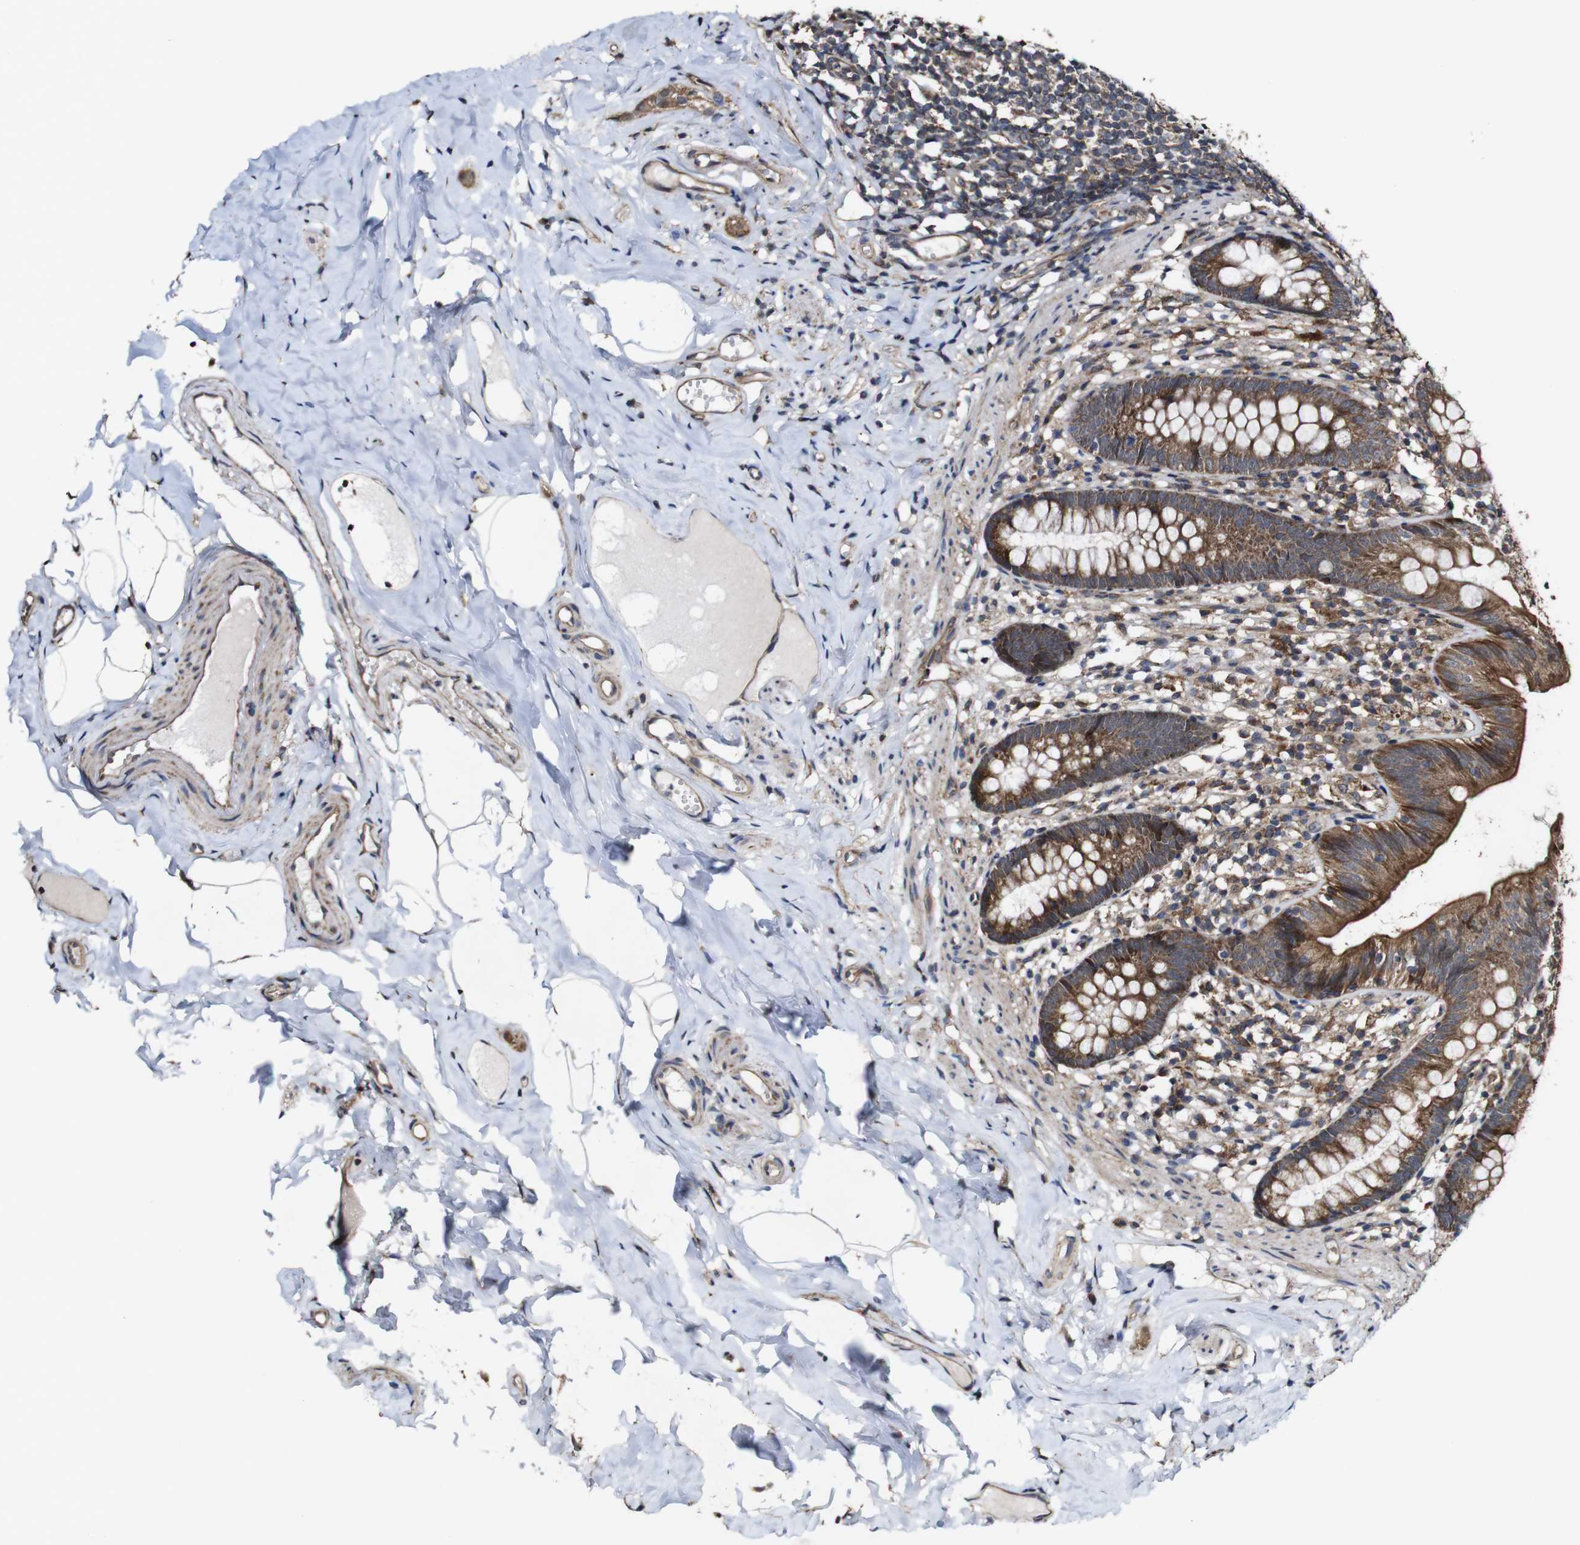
{"staining": {"intensity": "strong", "quantity": "25%-75%", "location": "cytoplasmic/membranous"}, "tissue": "appendix", "cell_type": "Glandular cells", "image_type": "normal", "snomed": [{"axis": "morphology", "description": "Normal tissue, NOS"}, {"axis": "topography", "description": "Appendix"}], "caption": "An immunohistochemistry image of unremarkable tissue is shown. Protein staining in brown highlights strong cytoplasmic/membranous positivity in appendix within glandular cells. (brown staining indicates protein expression, while blue staining denotes nuclei).", "gene": "BTN3A3", "patient": {"sex": "male", "age": 52}}